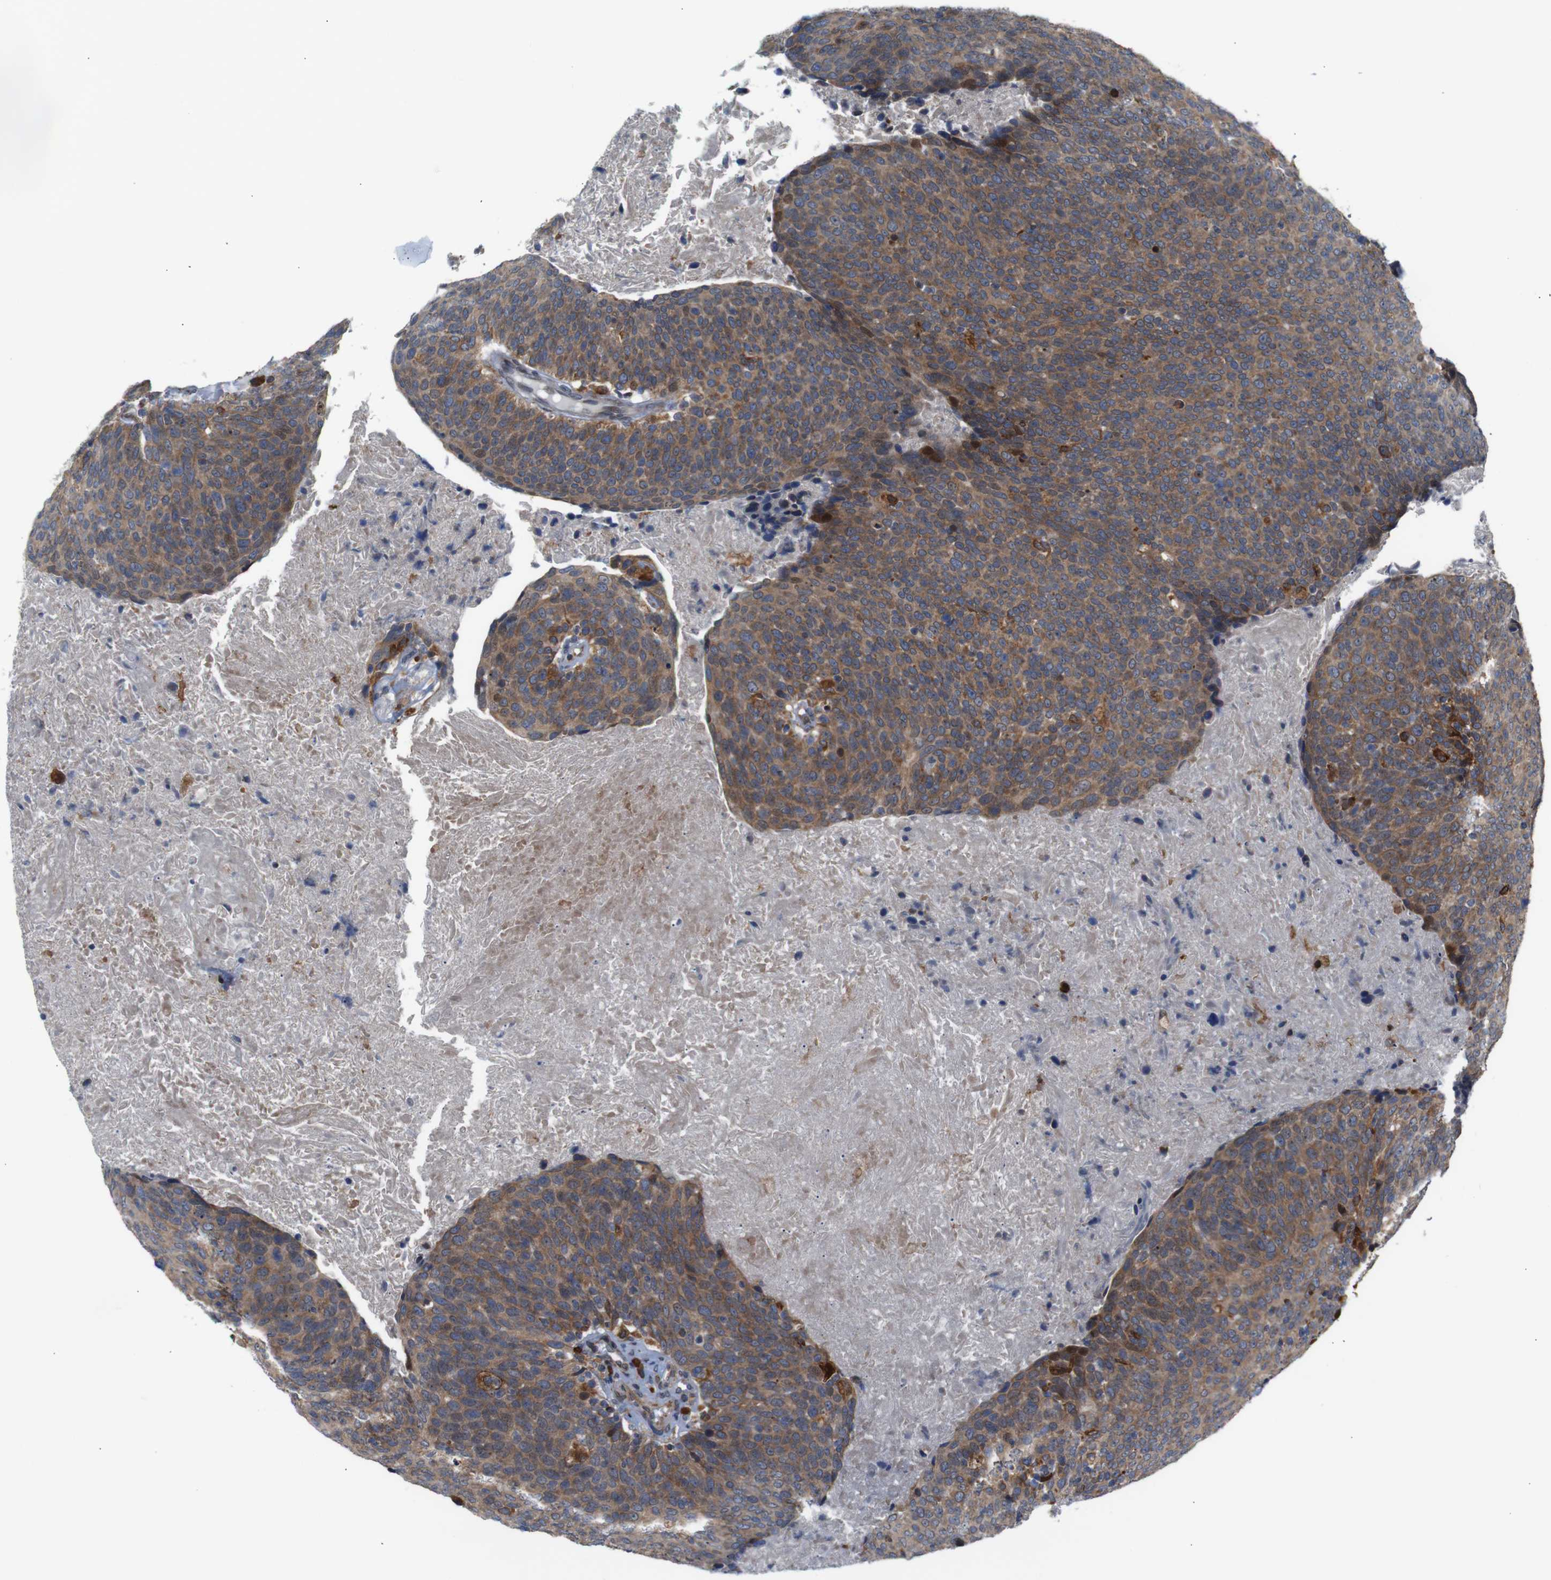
{"staining": {"intensity": "moderate", "quantity": ">75%", "location": "cytoplasmic/membranous"}, "tissue": "head and neck cancer", "cell_type": "Tumor cells", "image_type": "cancer", "snomed": [{"axis": "morphology", "description": "Squamous cell carcinoma, NOS"}, {"axis": "morphology", "description": "Squamous cell carcinoma, metastatic, NOS"}, {"axis": "topography", "description": "Lymph node"}, {"axis": "topography", "description": "Head-Neck"}], "caption": "Immunohistochemical staining of human head and neck cancer (squamous cell carcinoma) reveals medium levels of moderate cytoplasmic/membranous protein expression in about >75% of tumor cells. Immunohistochemistry stains the protein in brown and the nuclei are stained blue.", "gene": "PTPN1", "patient": {"sex": "male", "age": 62}}